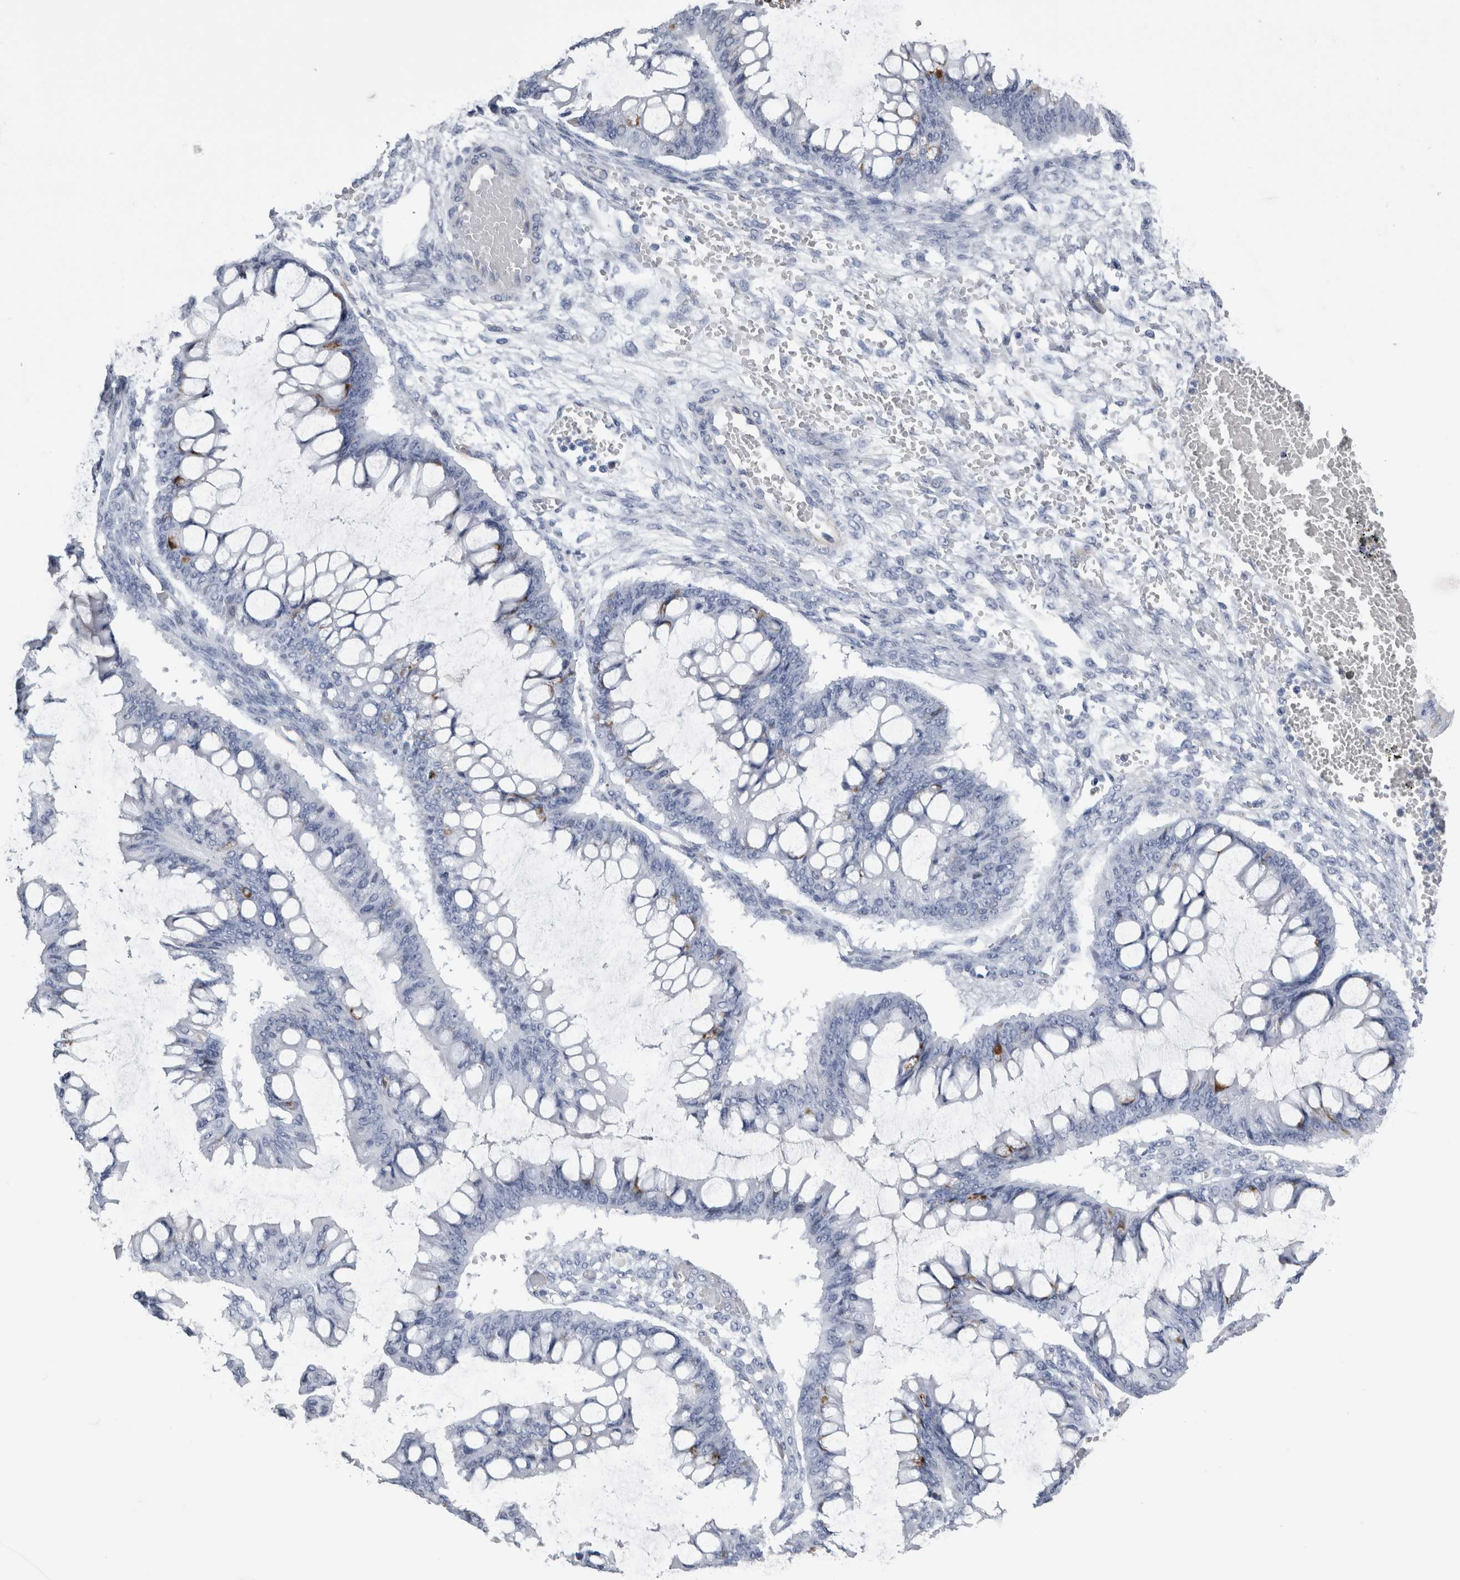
{"staining": {"intensity": "moderate", "quantity": "<25%", "location": "cytoplasmic/membranous"}, "tissue": "ovarian cancer", "cell_type": "Tumor cells", "image_type": "cancer", "snomed": [{"axis": "morphology", "description": "Cystadenocarcinoma, mucinous, NOS"}, {"axis": "topography", "description": "Ovary"}], "caption": "This is a histology image of immunohistochemistry (IHC) staining of ovarian mucinous cystadenocarcinoma, which shows moderate expression in the cytoplasmic/membranous of tumor cells.", "gene": "VWDE", "patient": {"sex": "female", "age": 73}}